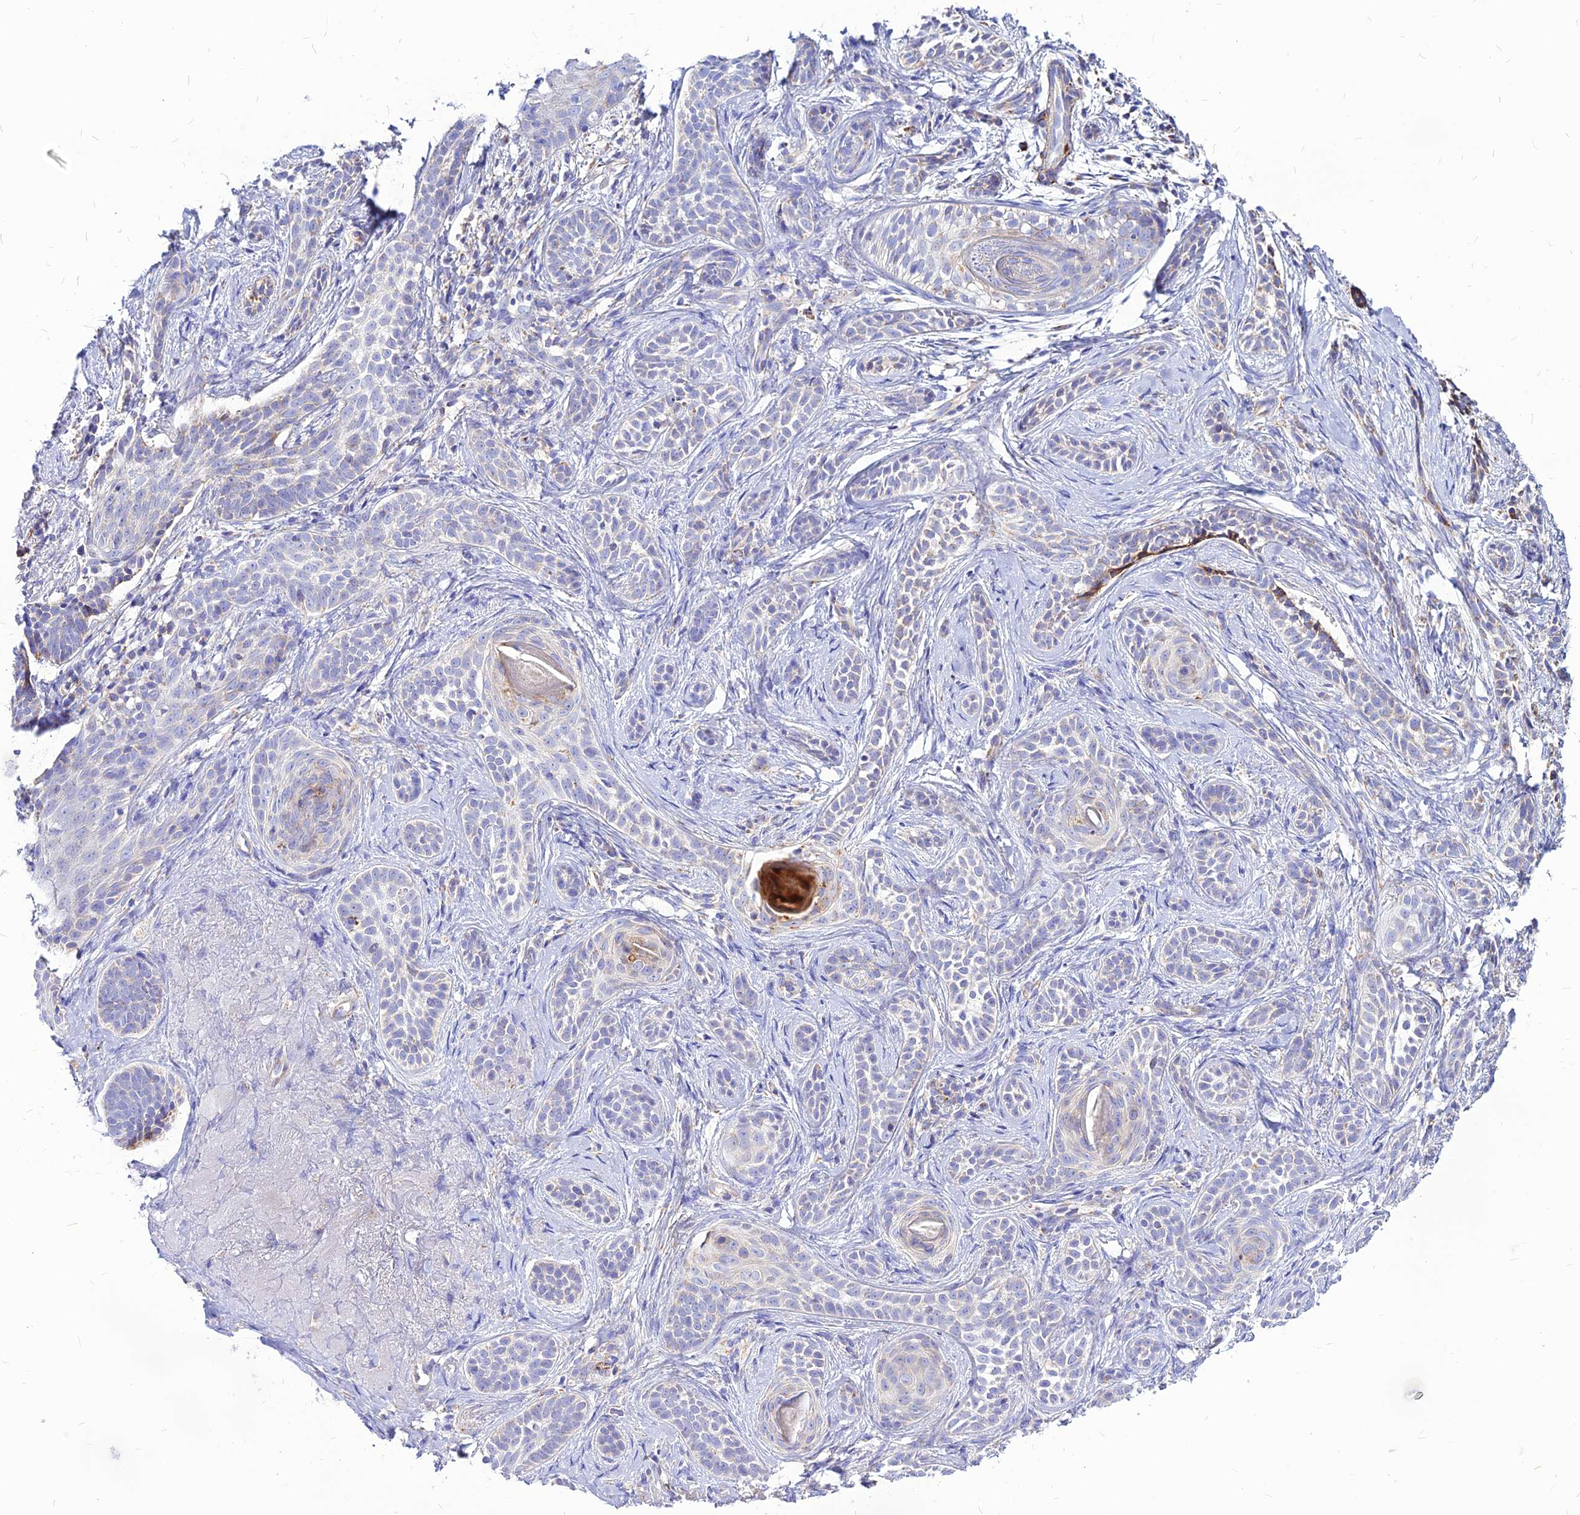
{"staining": {"intensity": "negative", "quantity": "none", "location": "none"}, "tissue": "skin cancer", "cell_type": "Tumor cells", "image_type": "cancer", "snomed": [{"axis": "morphology", "description": "Basal cell carcinoma"}, {"axis": "topography", "description": "Skin"}], "caption": "The histopathology image shows no significant positivity in tumor cells of basal cell carcinoma (skin).", "gene": "ECI1", "patient": {"sex": "male", "age": 71}}